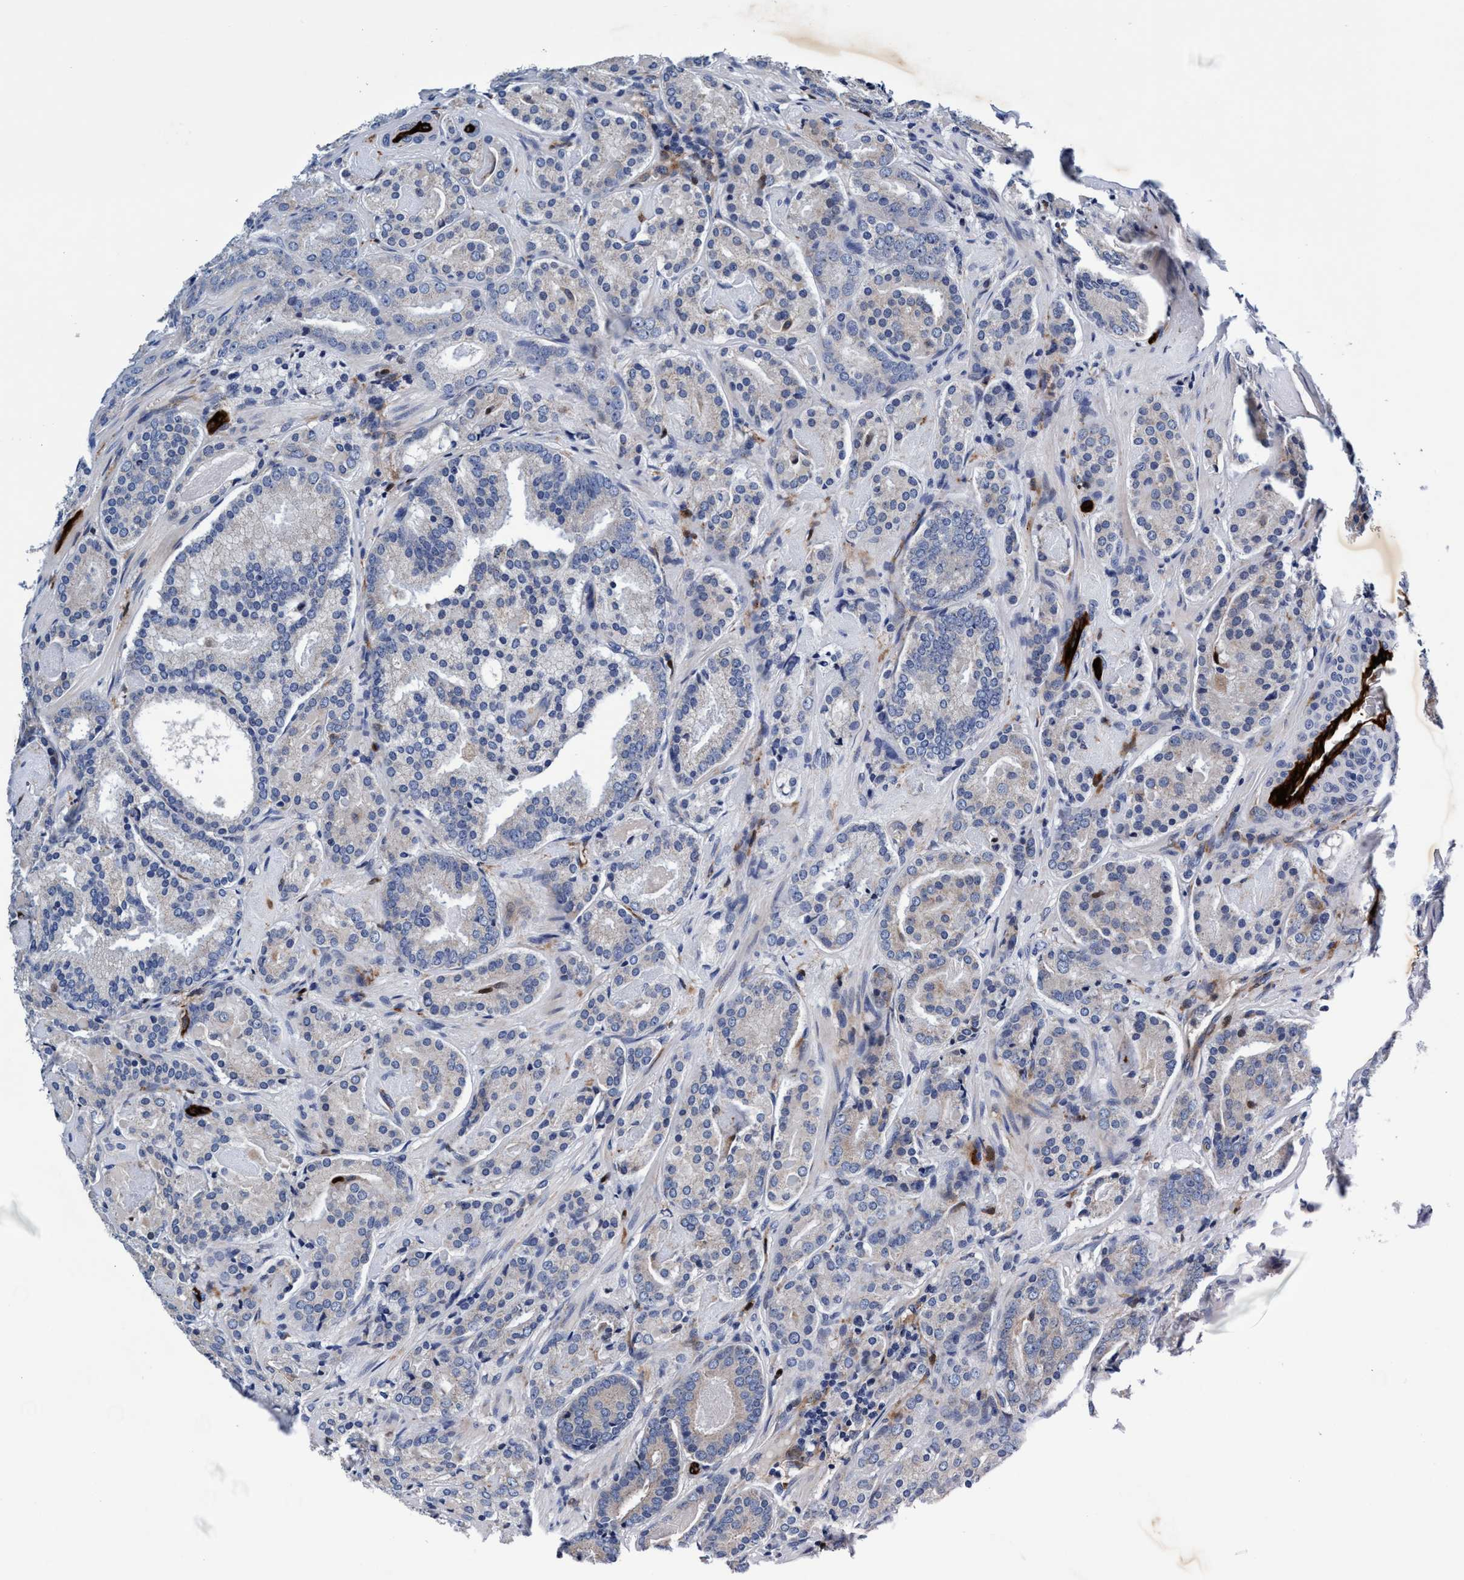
{"staining": {"intensity": "negative", "quantity": "none", "location": "none"}, "tissue": "prostate cancer", "cell_type": "Tumor cells", "image_type": "cancer", "snomed": [{"axis": "morphology", "description": "Adenocarcinoma, Low grade"}, {"axis": "topography", "description": "Prostate"}], "caption": "Human prostate cancer stained for a protein using immunohistochemistry (IHC) exhibits no positivity in tumor cells.", "gene": "UBALD2", "patient": {"sex": "male", "age": 69}}